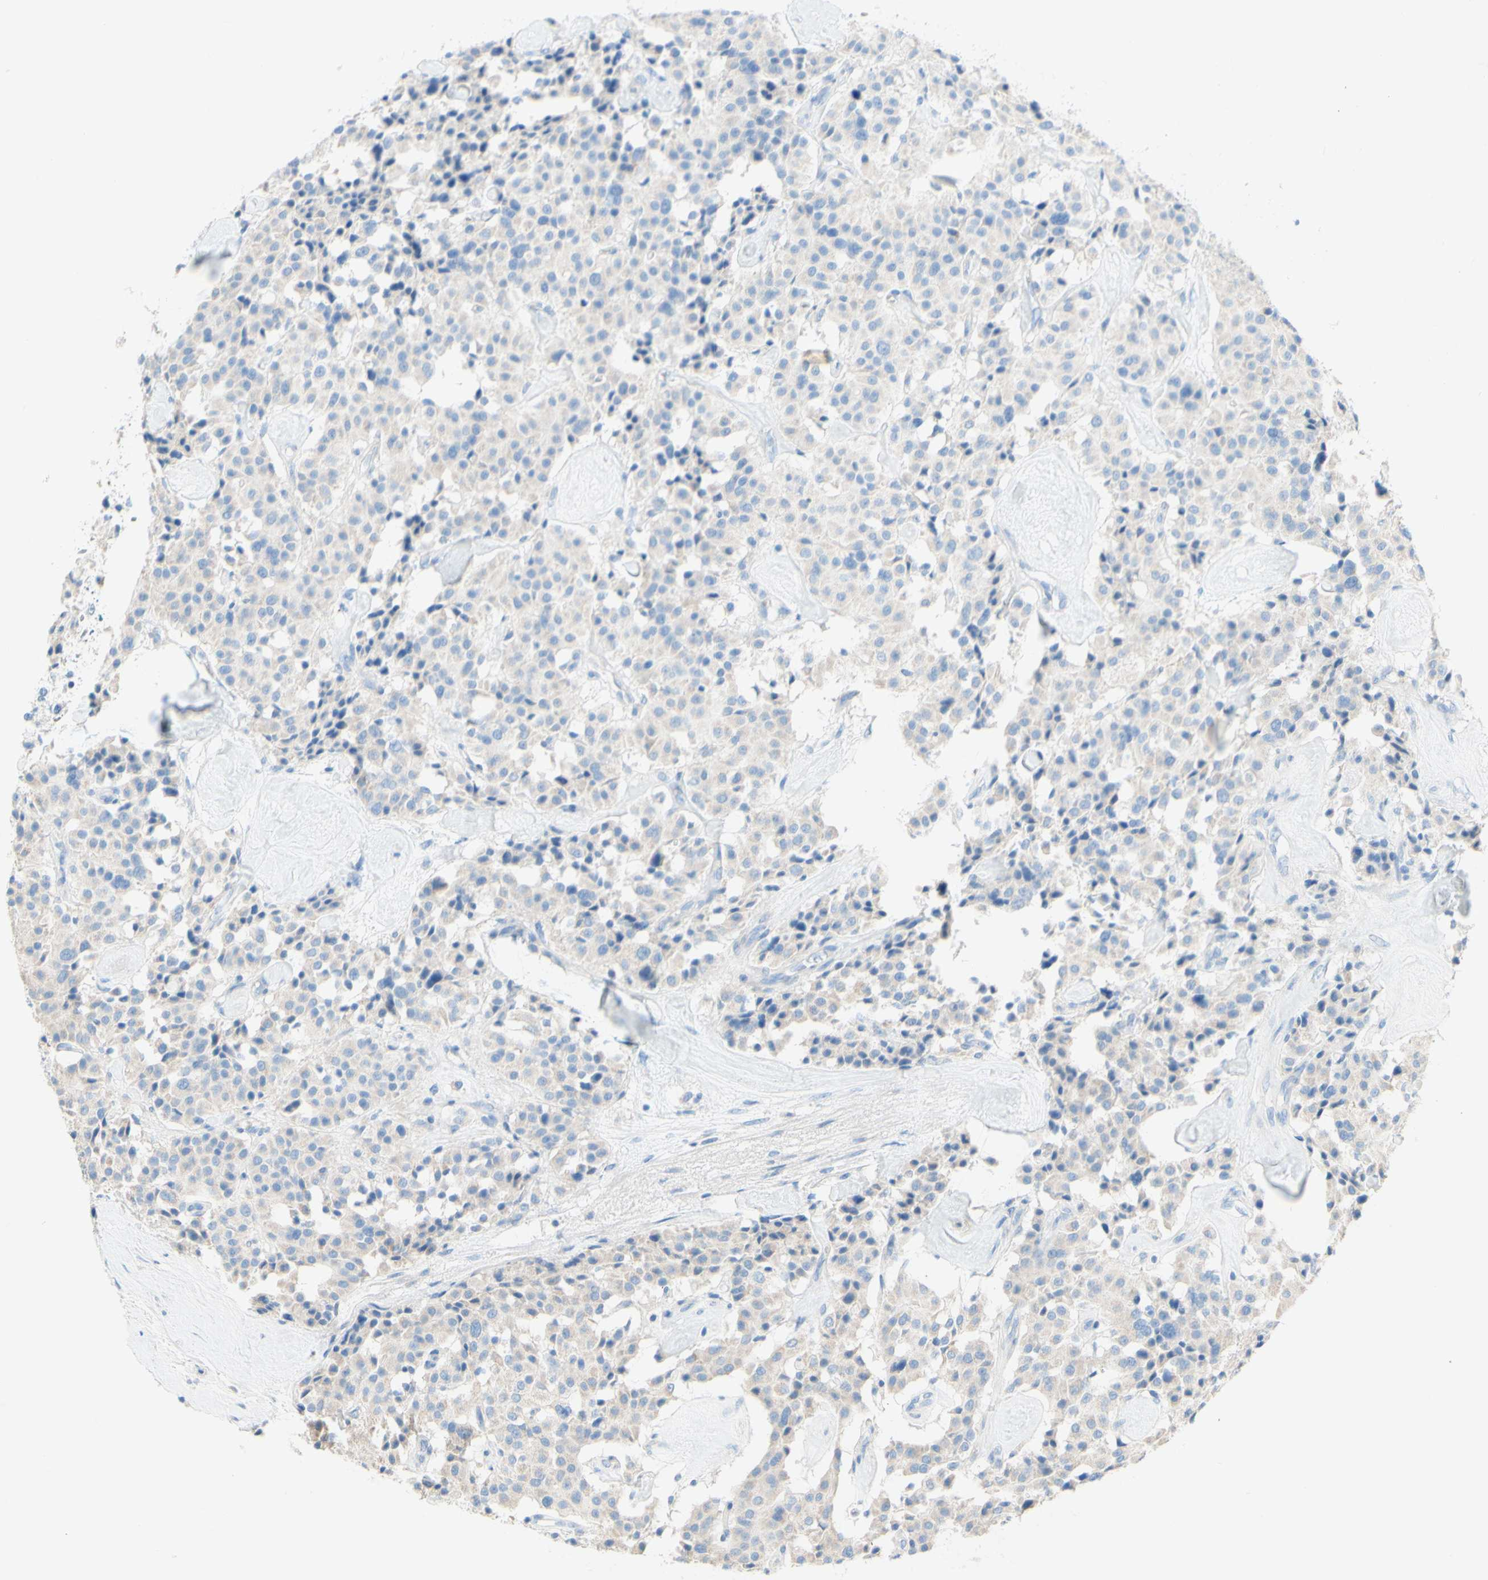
{"staining": {"intensity": "negative", "quantity": "none", "location": "none"}, "tissue": "carcinoid", "cell_type": "Tumor cells", "image_type": "cancer", "snomed": [{"axis": "morphology", "description": "Carcinoid, malignant, NOS"}, {"axis": "topography", "description": "Lung"}], "caption": "Tumor cells are negative for brown protein staining in carcinoid (malignant).", "gene": "ACADL", "patient": {"sex": "male", "age": 30}}